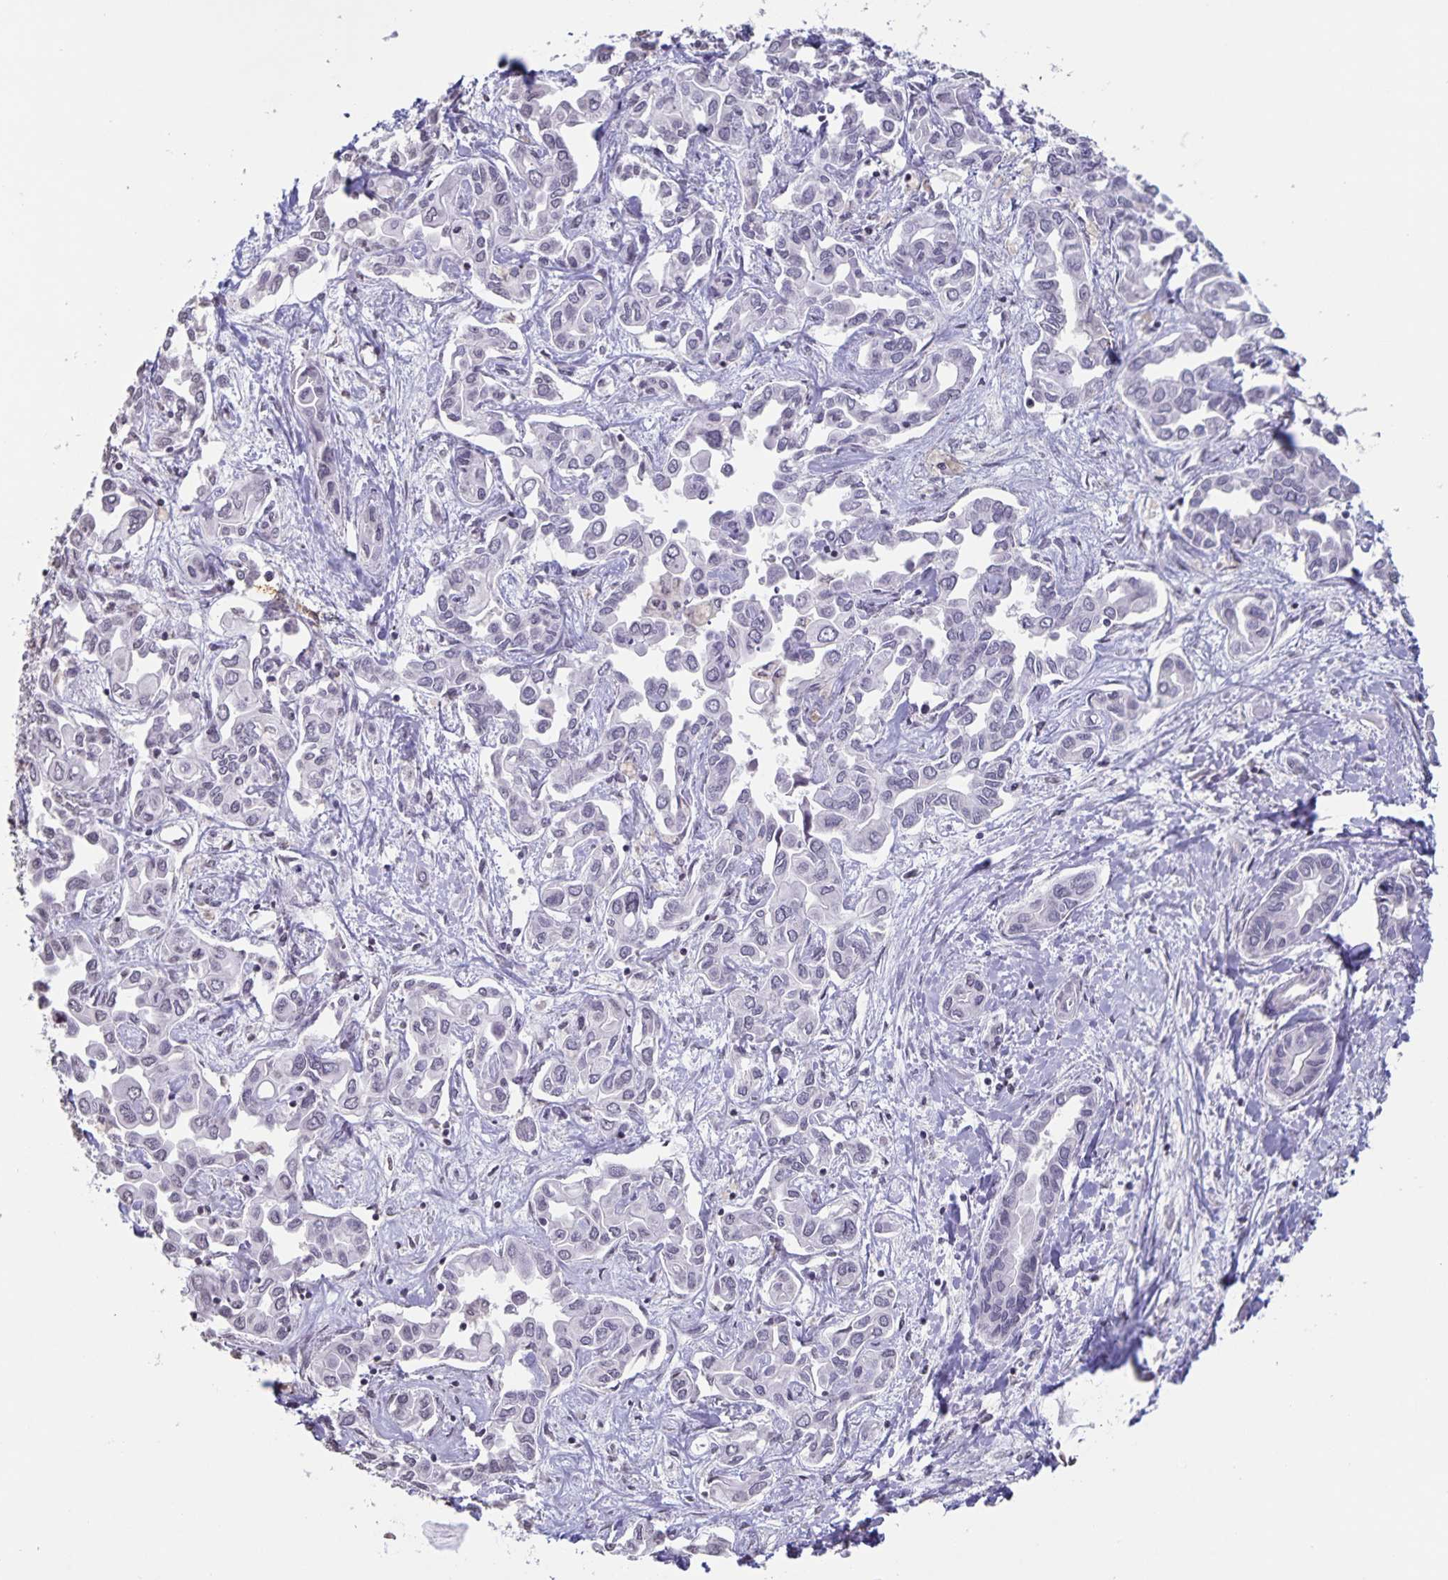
{"staining": {"intensity": "negative", "quantity": "none", "location": "none"}, "tissue": "liver cancer", "cell_type": "Tumor cells", "image_type": "cancer", "snomed": [{"axis": "morphology", "description": "Cholangiocarcinoma"}, {"axis": "topography", "description": "Liver"}], "caption": "Human cholangiocarcinoma (liver) stained for a protein using immunohistochemistry (IHC) exhibits no expression in tumor cells.", "gene": "AQP4", "patient": {"sex": "female", "age": 64}}